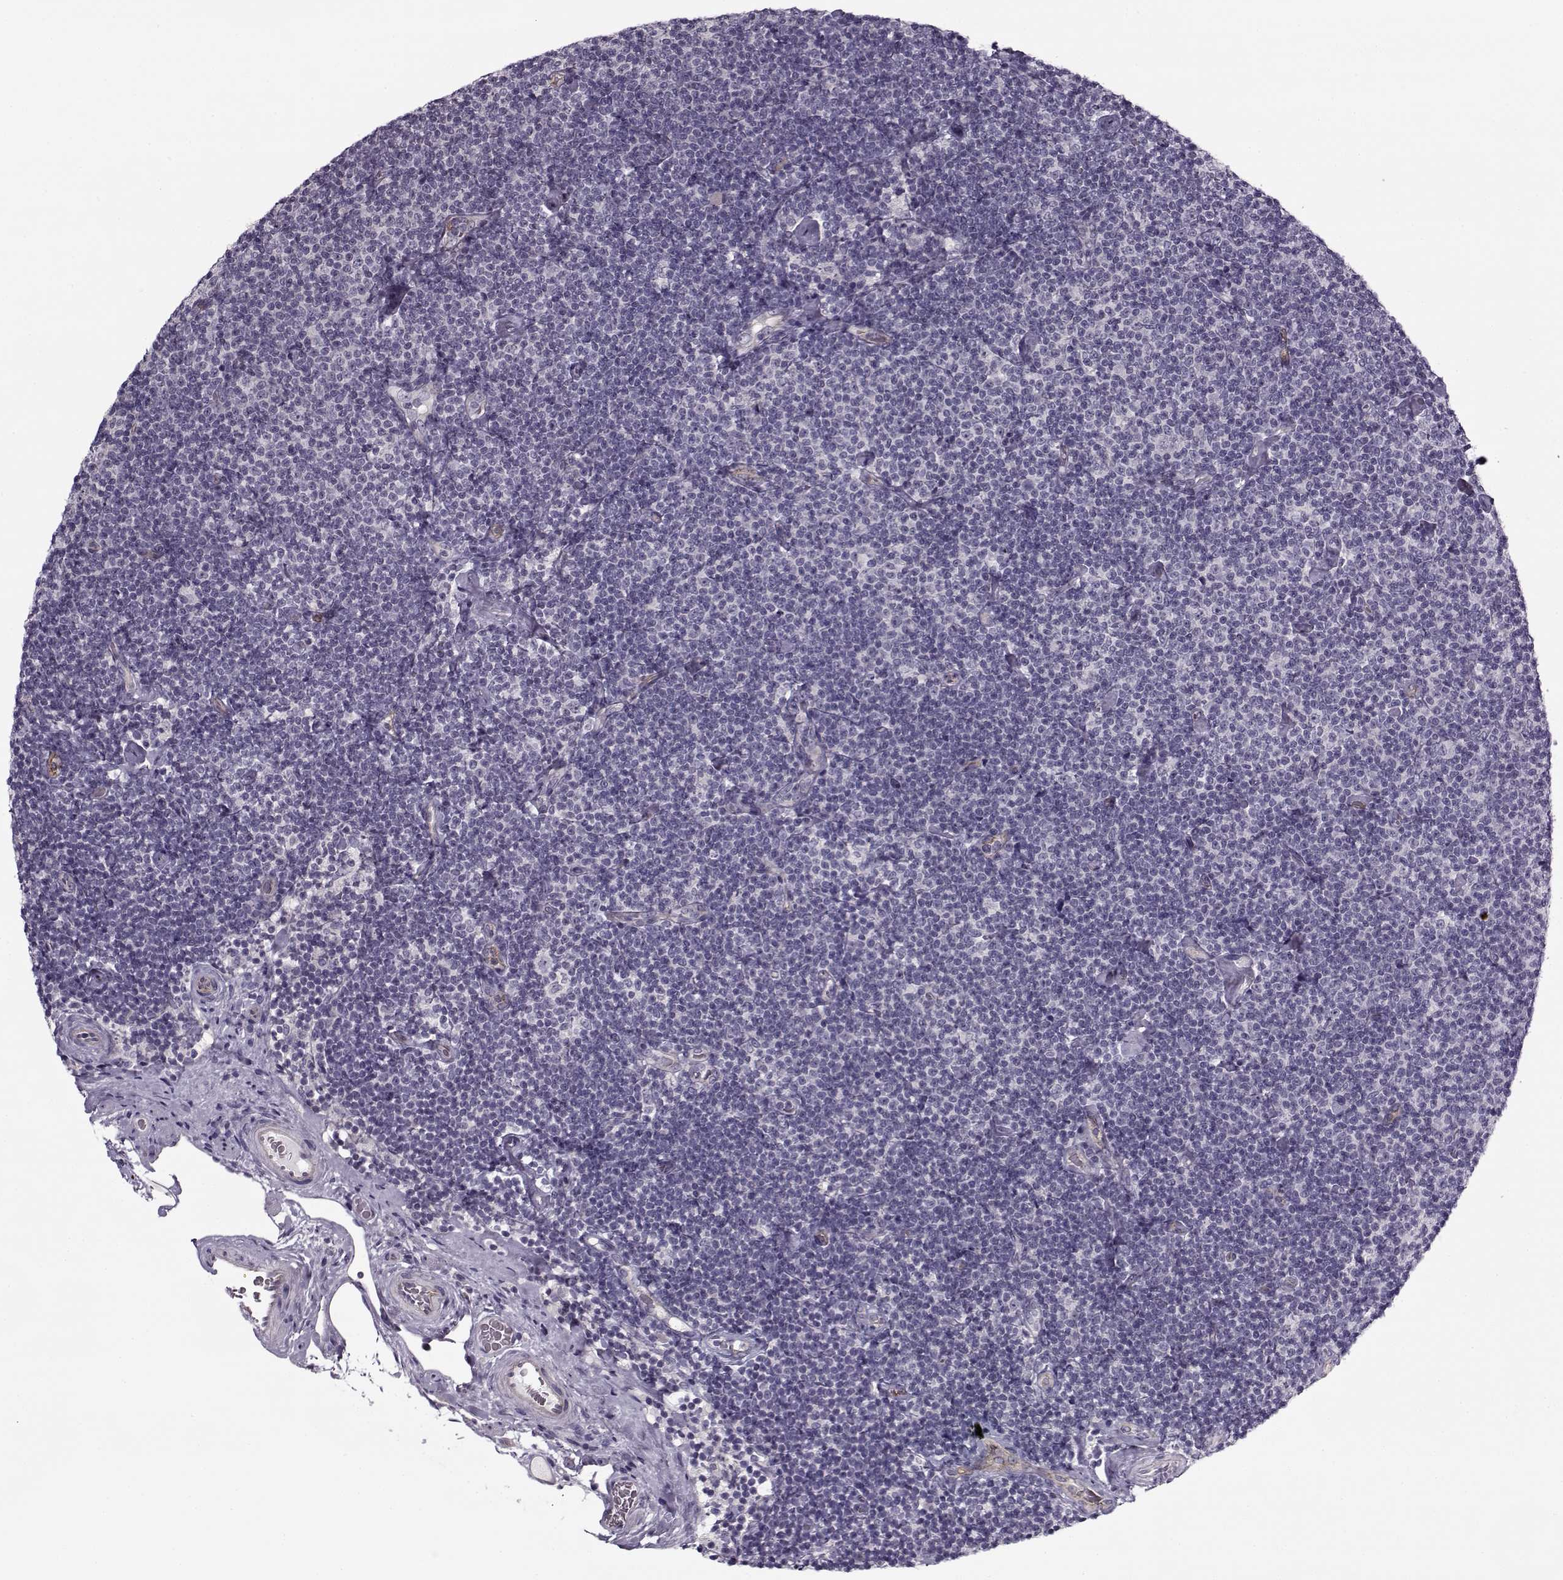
{"staining": {"intensity": "negative", "quantity": "none", "location": "none"}, "tissue": "lymphoma", "cell_type": "Tumor cells", "image_type": "cancer", "snomed": [{"axis": "morphology", "description": "Malignant lymphoma, non-Hodgkin's type, Low grade"}, {"axis": "topography", "description": "Lymph node"}], "caption": "High magnification brightfield microscopy of lymphoma stained with DAB (brown) and counterstained with hematoxylin (blue): tumor cells show no significant expression.", "gene": "PNMT", "patient": {"sex": "male", "age": 81}}